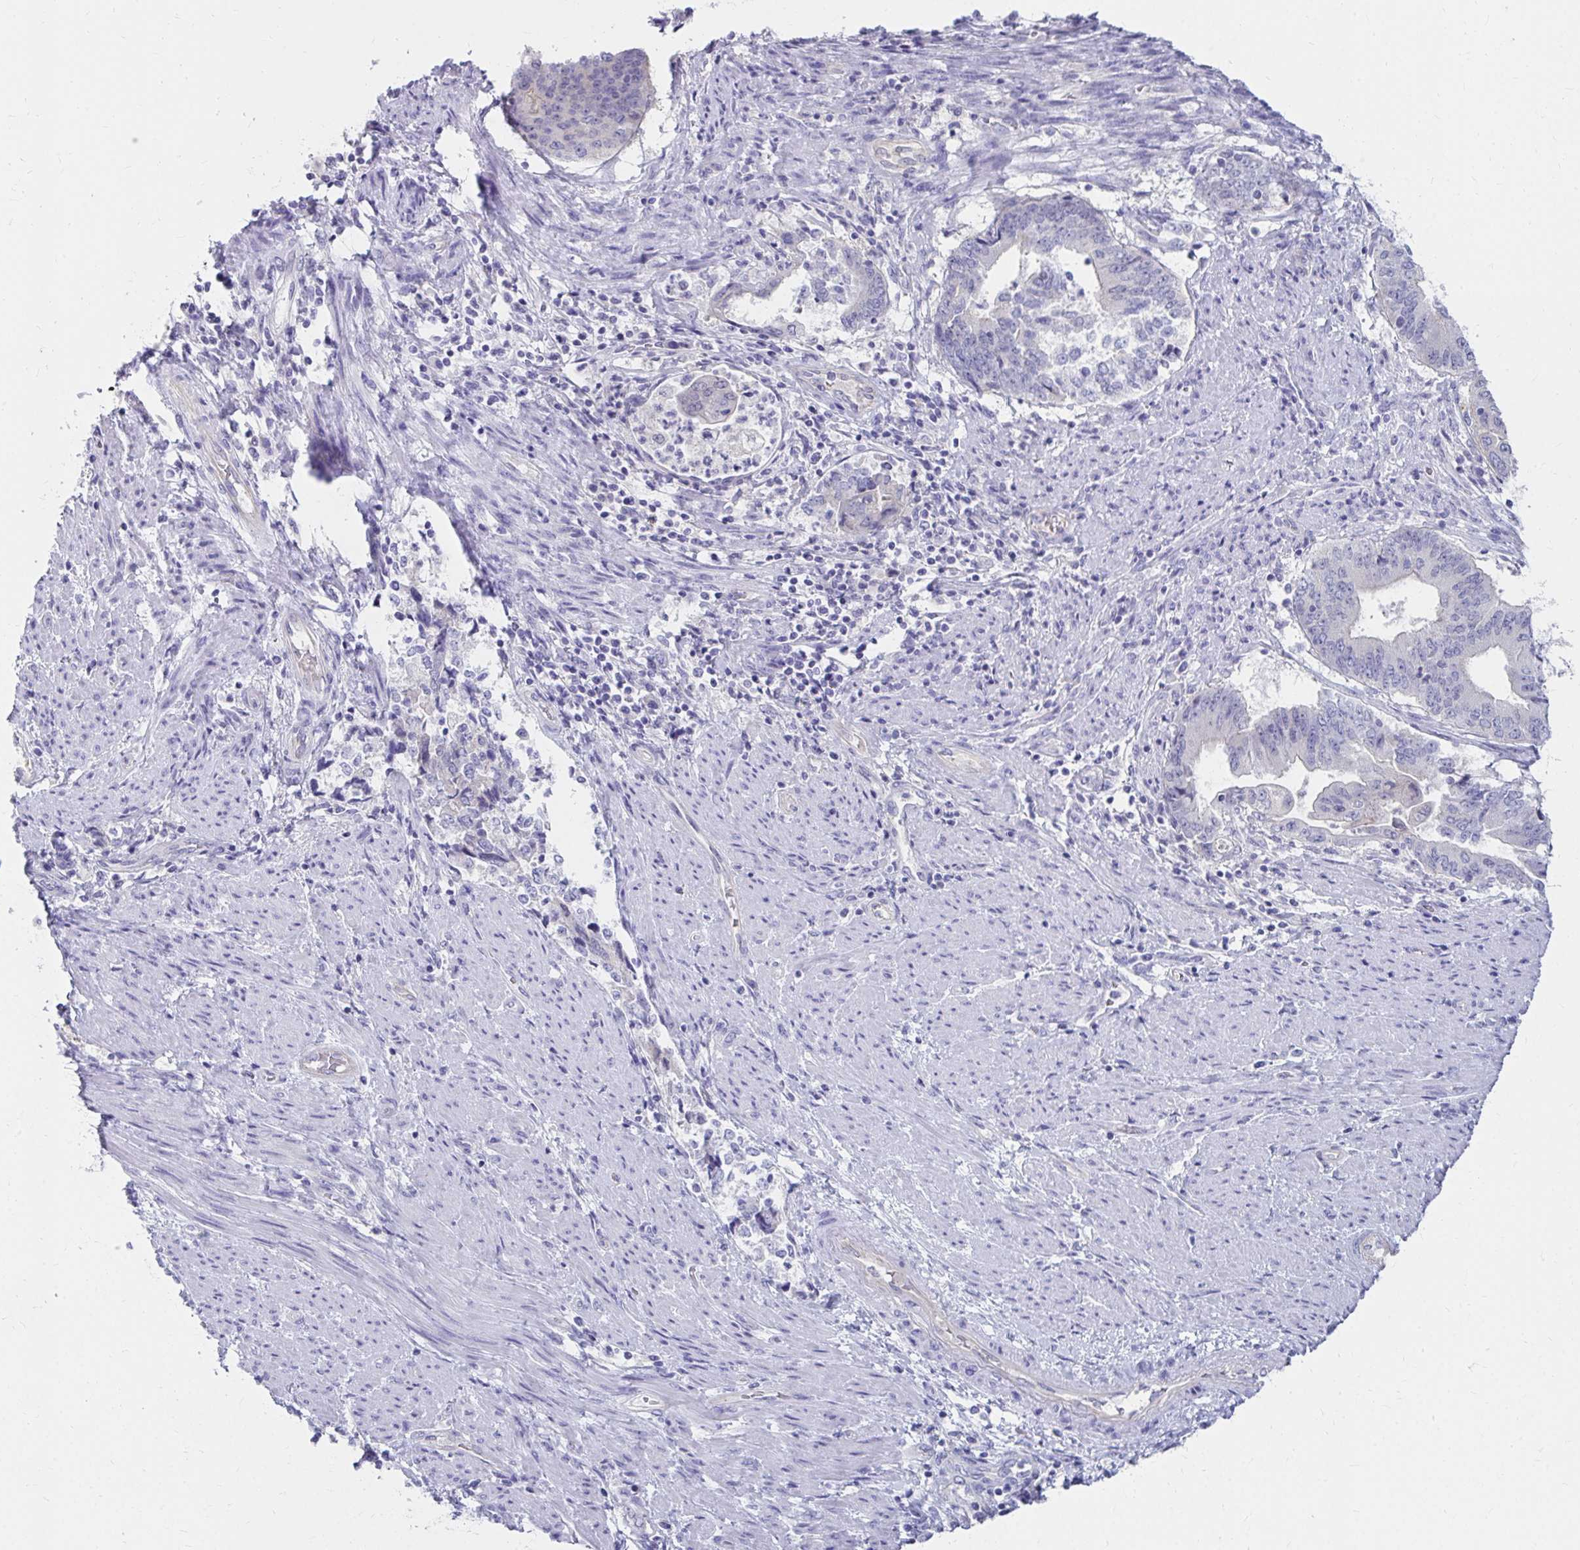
{"staining": {"intensity": "negative", "quantity": "none", "location": "none"}, "tissue": "endometrial cancer", "cell_type": "Tumor cells", "image_type": "cancer", "snomed": [{"axis": "morphology", "description": "Adenocarcinoma, NOS"}, {"axis": "topography", "description": "Endometrium"}], "caption": "Immunohistochemistry (IHC) histopathology image of neoplastic tissue: human endometrial cancer (adenocarcinoma) stained with DAB displays no significant protein positivity in tumor cells.", "gene": "C19orf81", "patient": {"sex": "female", "age": 65}}